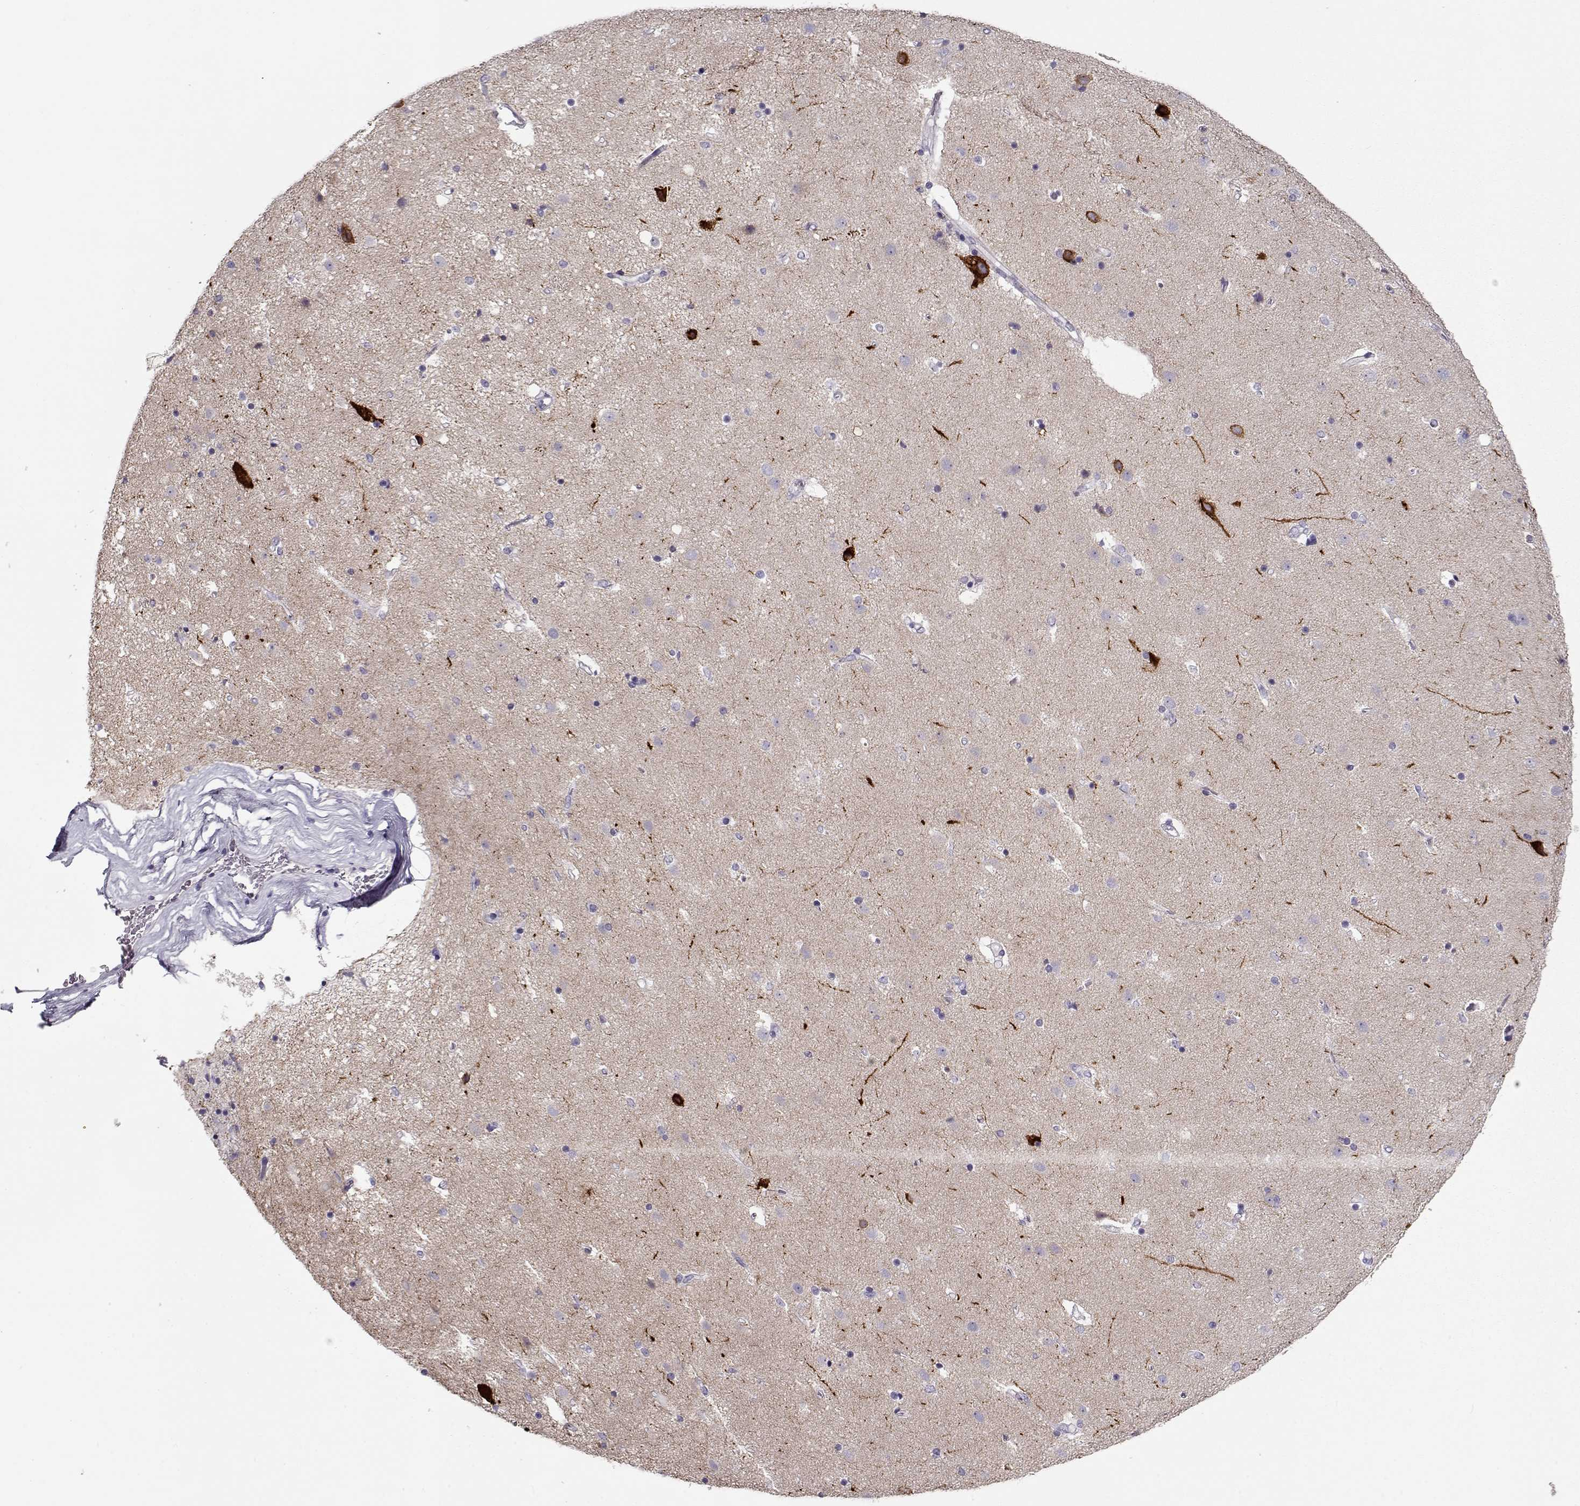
{"staining": {"intensity": "negative", "quantity": "none", "location": "none"}, "tissue": "caudate", "cell_type": "Glial cells", "image_type": "normal", "snomed": [{"axis": "morphology", "description": "Normal tissue, NOS"}, {"axis": "topography", "description": "Lateral ventricle wall"}], "caption": "An image of caudate stained for a protein exhibits no brown staining in glial cells.", "gene": "CCDC136", "patient": {"sex": "female", "age": 71}}